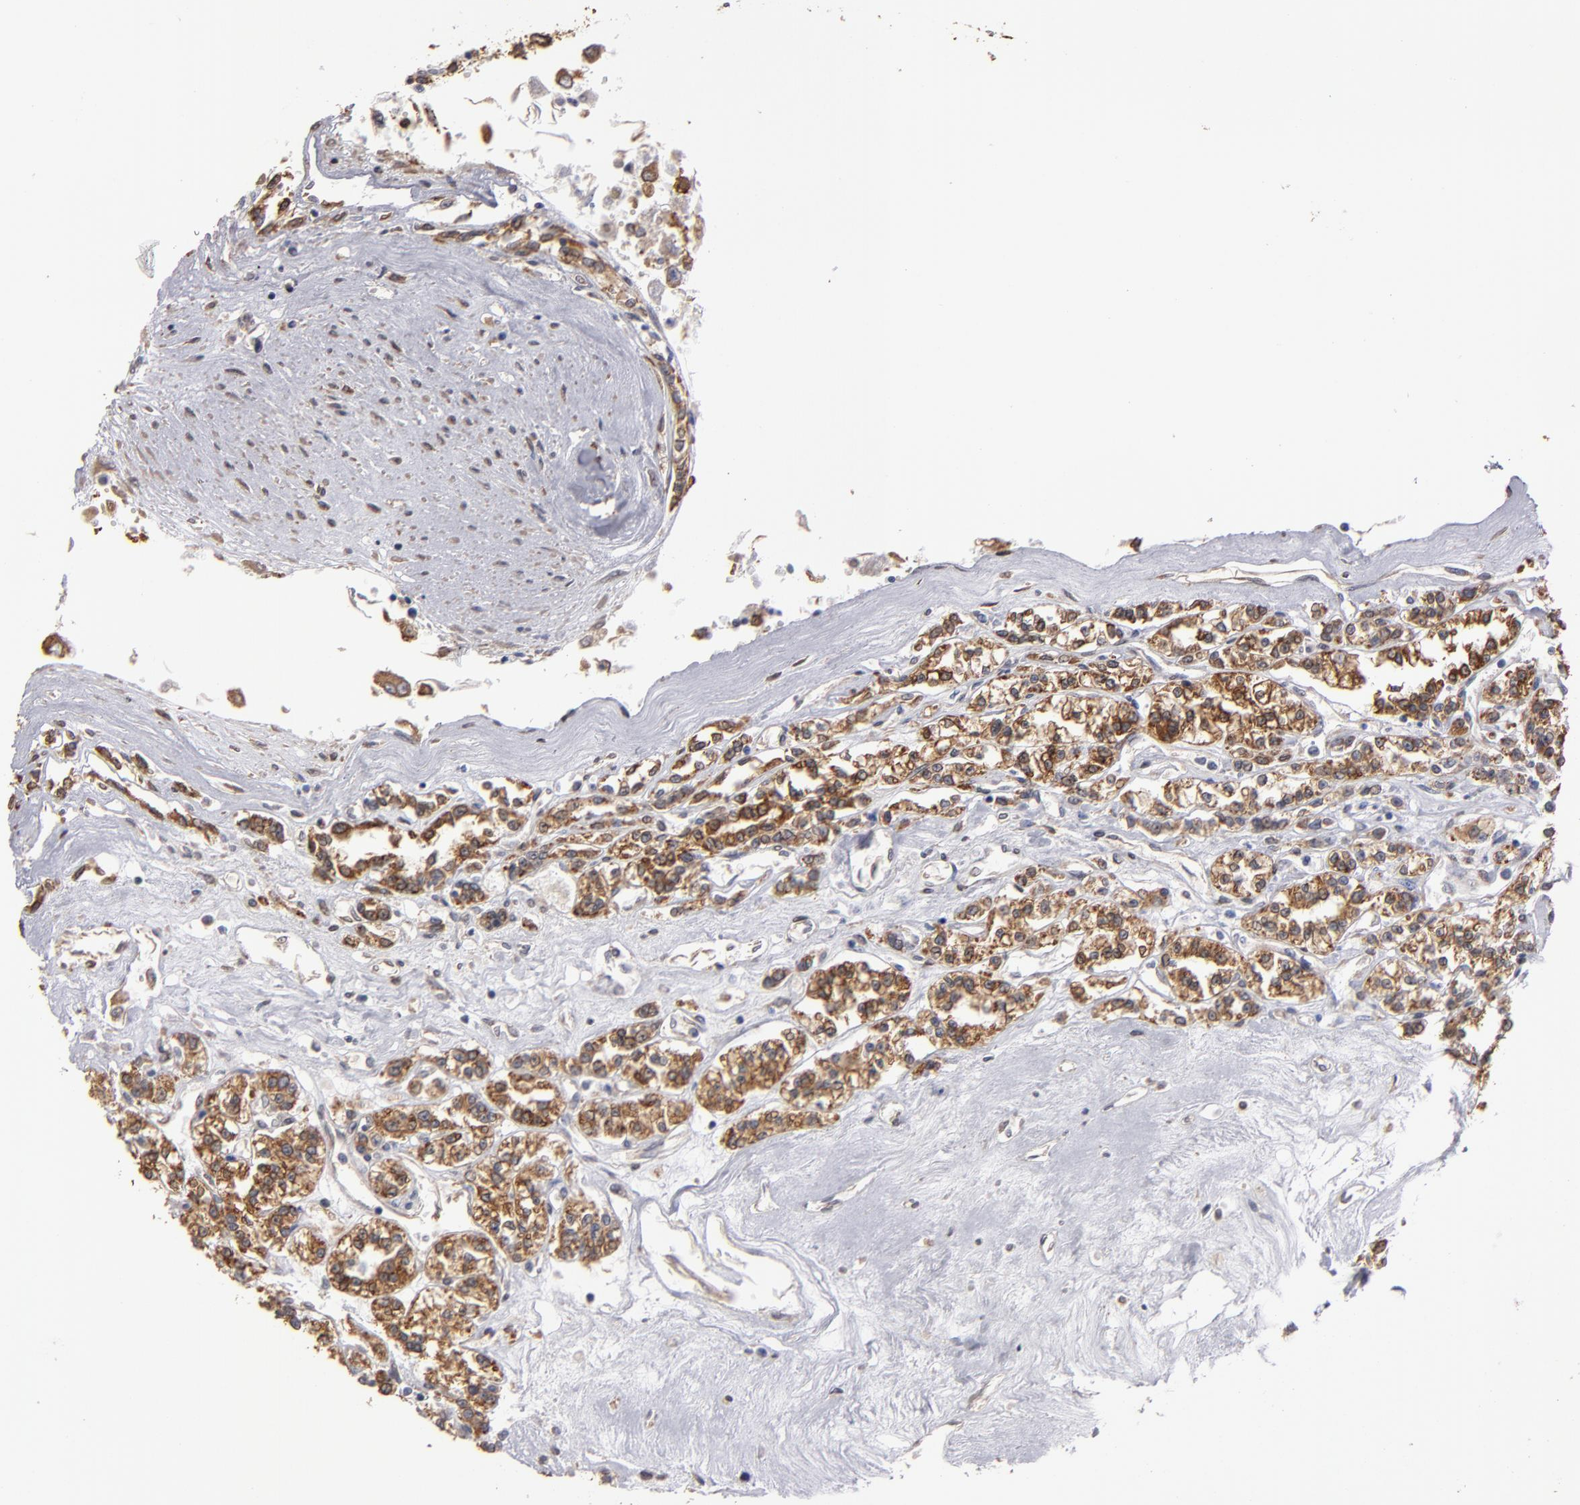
{"staining": {"intensity": "moderate", "quantity": ">75%", "location": "cytoplasmic/membranous"}, "tissue": "renal cancer", "cell_type": "Tumor cells", "image_type": "cancer", "snomed": [{"axis": "morphology", "description": "Adenocarcinoma, NOS"}, {"axis": "topography", "description": "Kidney"}], "caption": "An IHC histopathology image of neoplastic tissue is shown. Protein staining in brown shows moderate cytoplasmic/membranous positivity in adenocarcinoma (renal) within tumor cells.", "gene": "PGRMC1", "patient": {"sex": "female", "age": 76}}